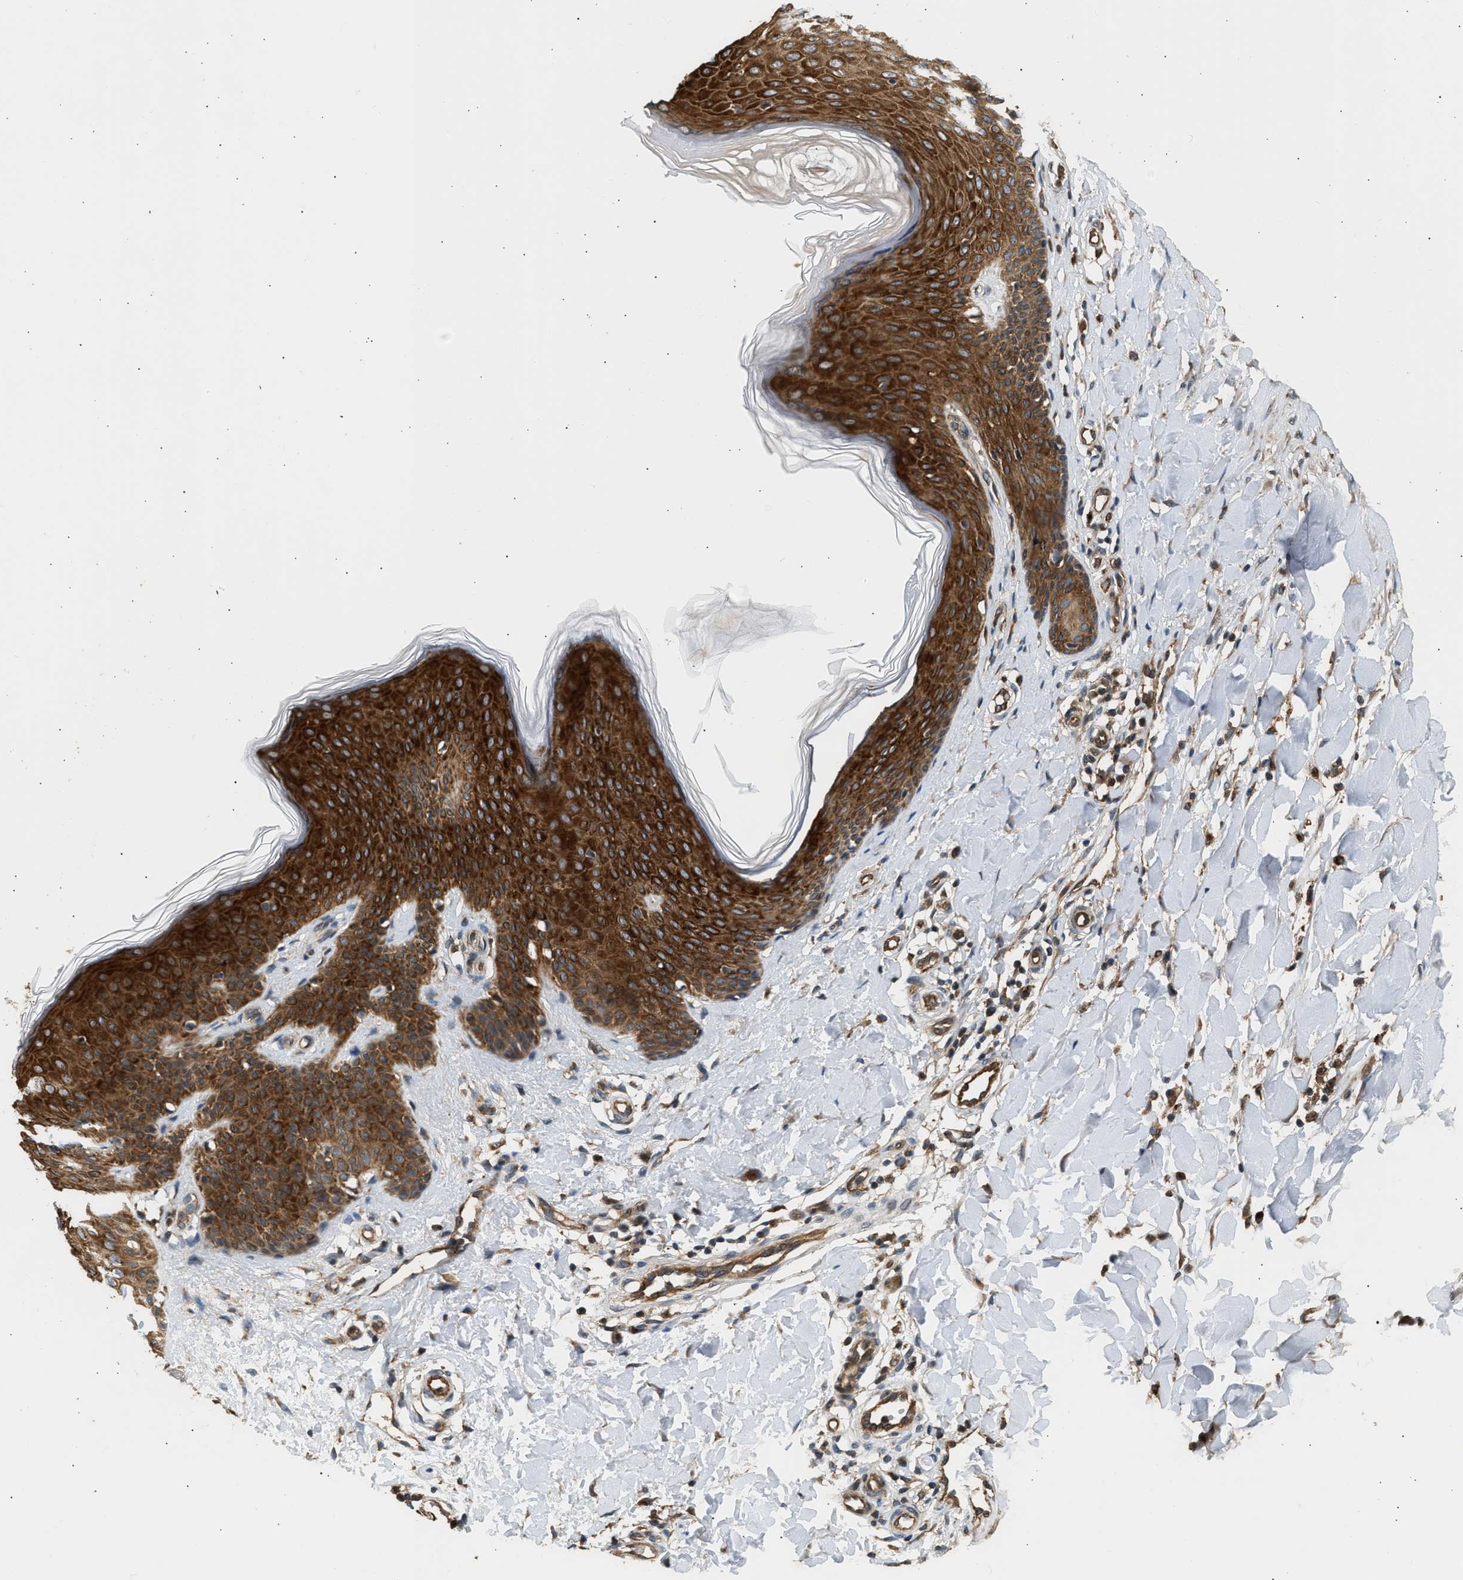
{"staining": {"intensity": "moderate", "quantity": ">75%", "location": "cytoplasmic/membranous"}, "tissue": "skin", "cell_type": "Fibroblasts", "image_type": "normal", "snomed": [{"axis": "morphology", "description": "Normal tissue, NOS"}, {"axis": "topography", "description": "Skin"}], "caption": "Immunohistochemistry image of benign skin stained for a protein (brown), which reveals medium levels of moderate cytoplasmic/membranous expression in approximately >75% of fibroblasts.", "gene": "DUSP14", "patient": {"sex": "male", "age": 41}}